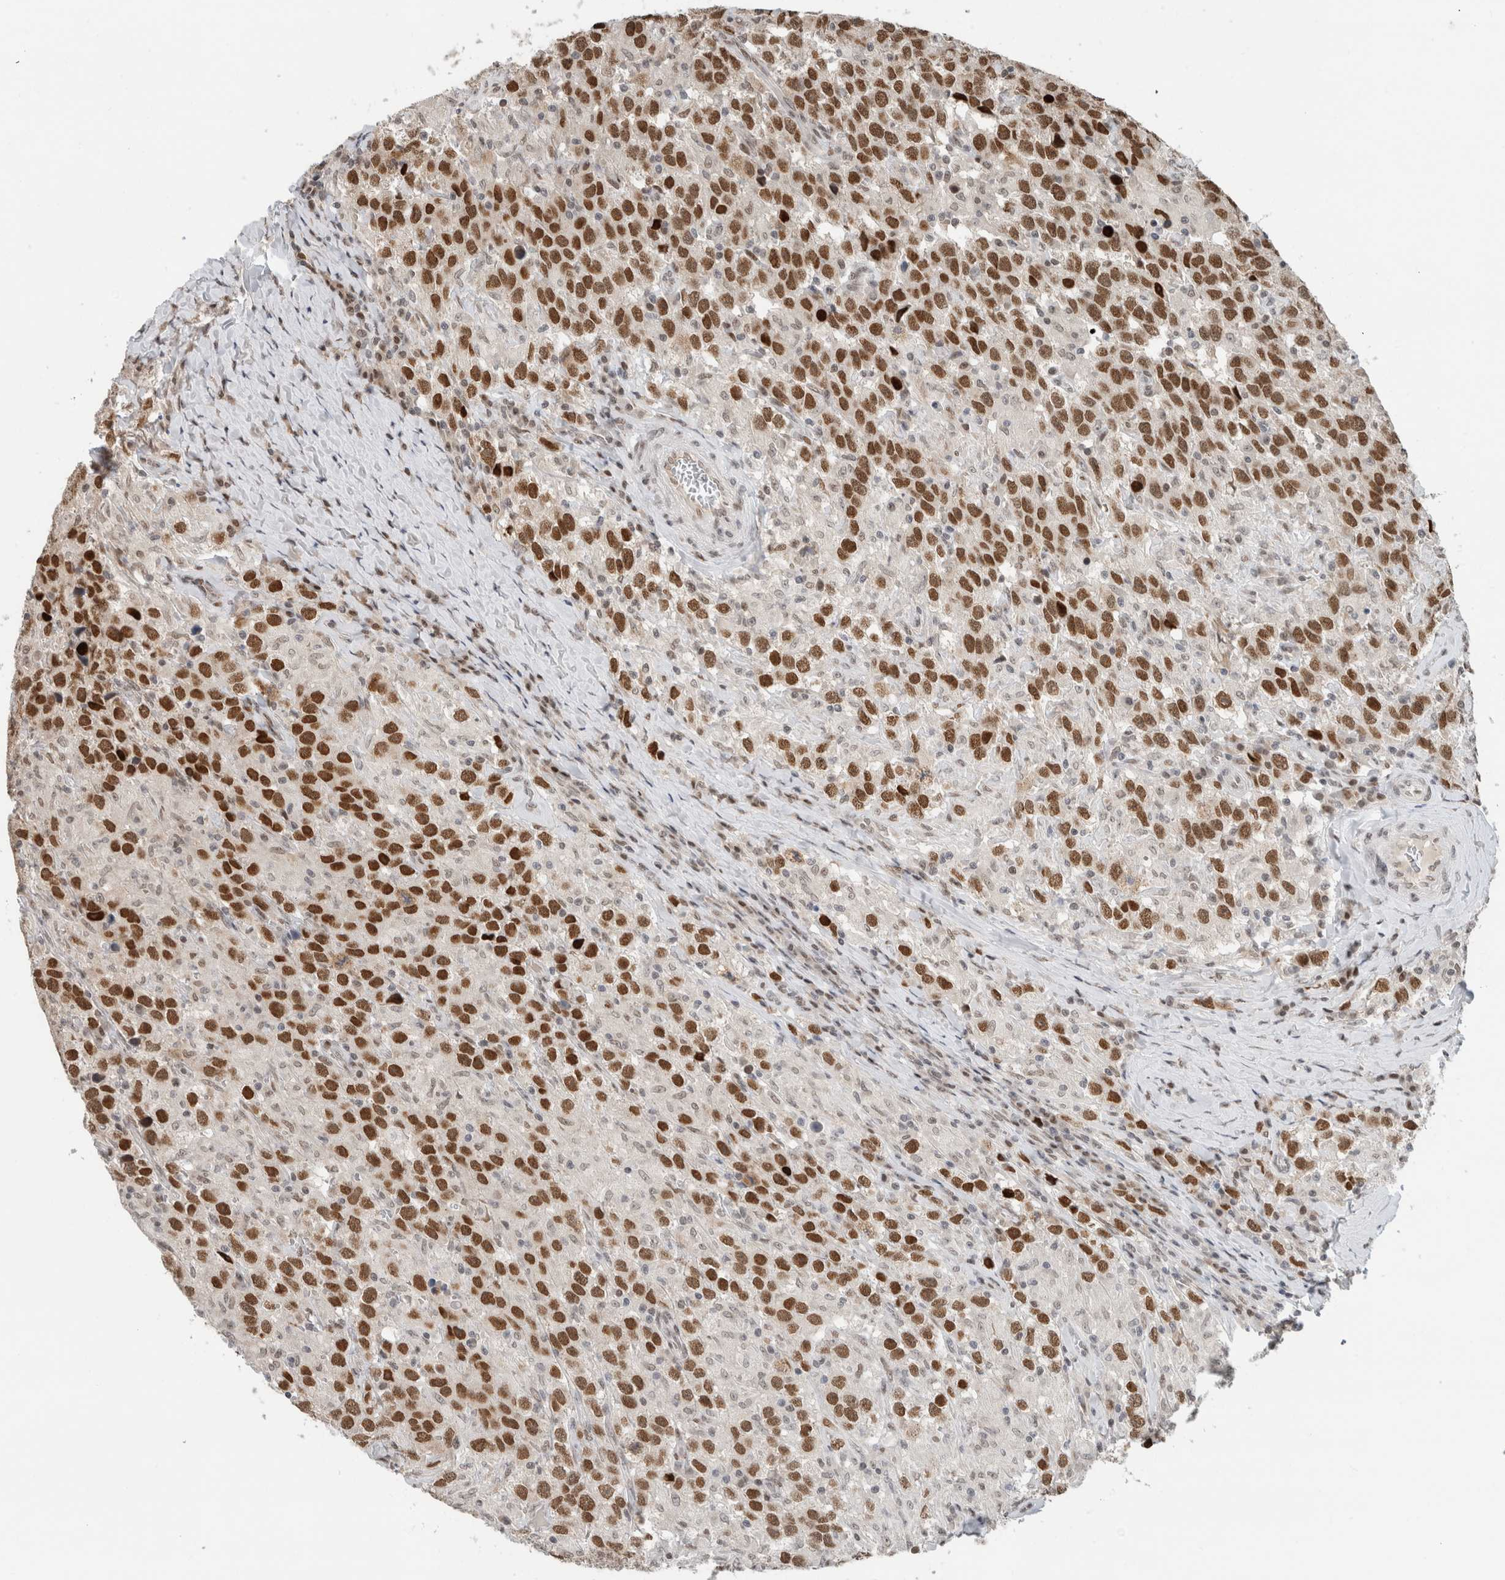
{"staining": {"intensity": "strong", "quantity": ">75%", "location": "nuclear"}, "tissue": "testis cancer", "cell_type": "Tumor cells", "image_type": "cancer", "snomed": [{"axis": "morphology", "description": "Seminoma, NOS"}, {"axis": "topography", "description": "Testis"}], "caption": "A histopathology image of testis seminoma stained for a protein shows strong nuclear brown staining in tumor cells. The protein of interest is stained brown, and the nuclei are stained in blue (DAB (3,3'-diaminobenzidine) IHC with brightfield microscopy, high magnification).", "gene": "HNRNPR", "patient": {"sex": "male", "age": 41}}